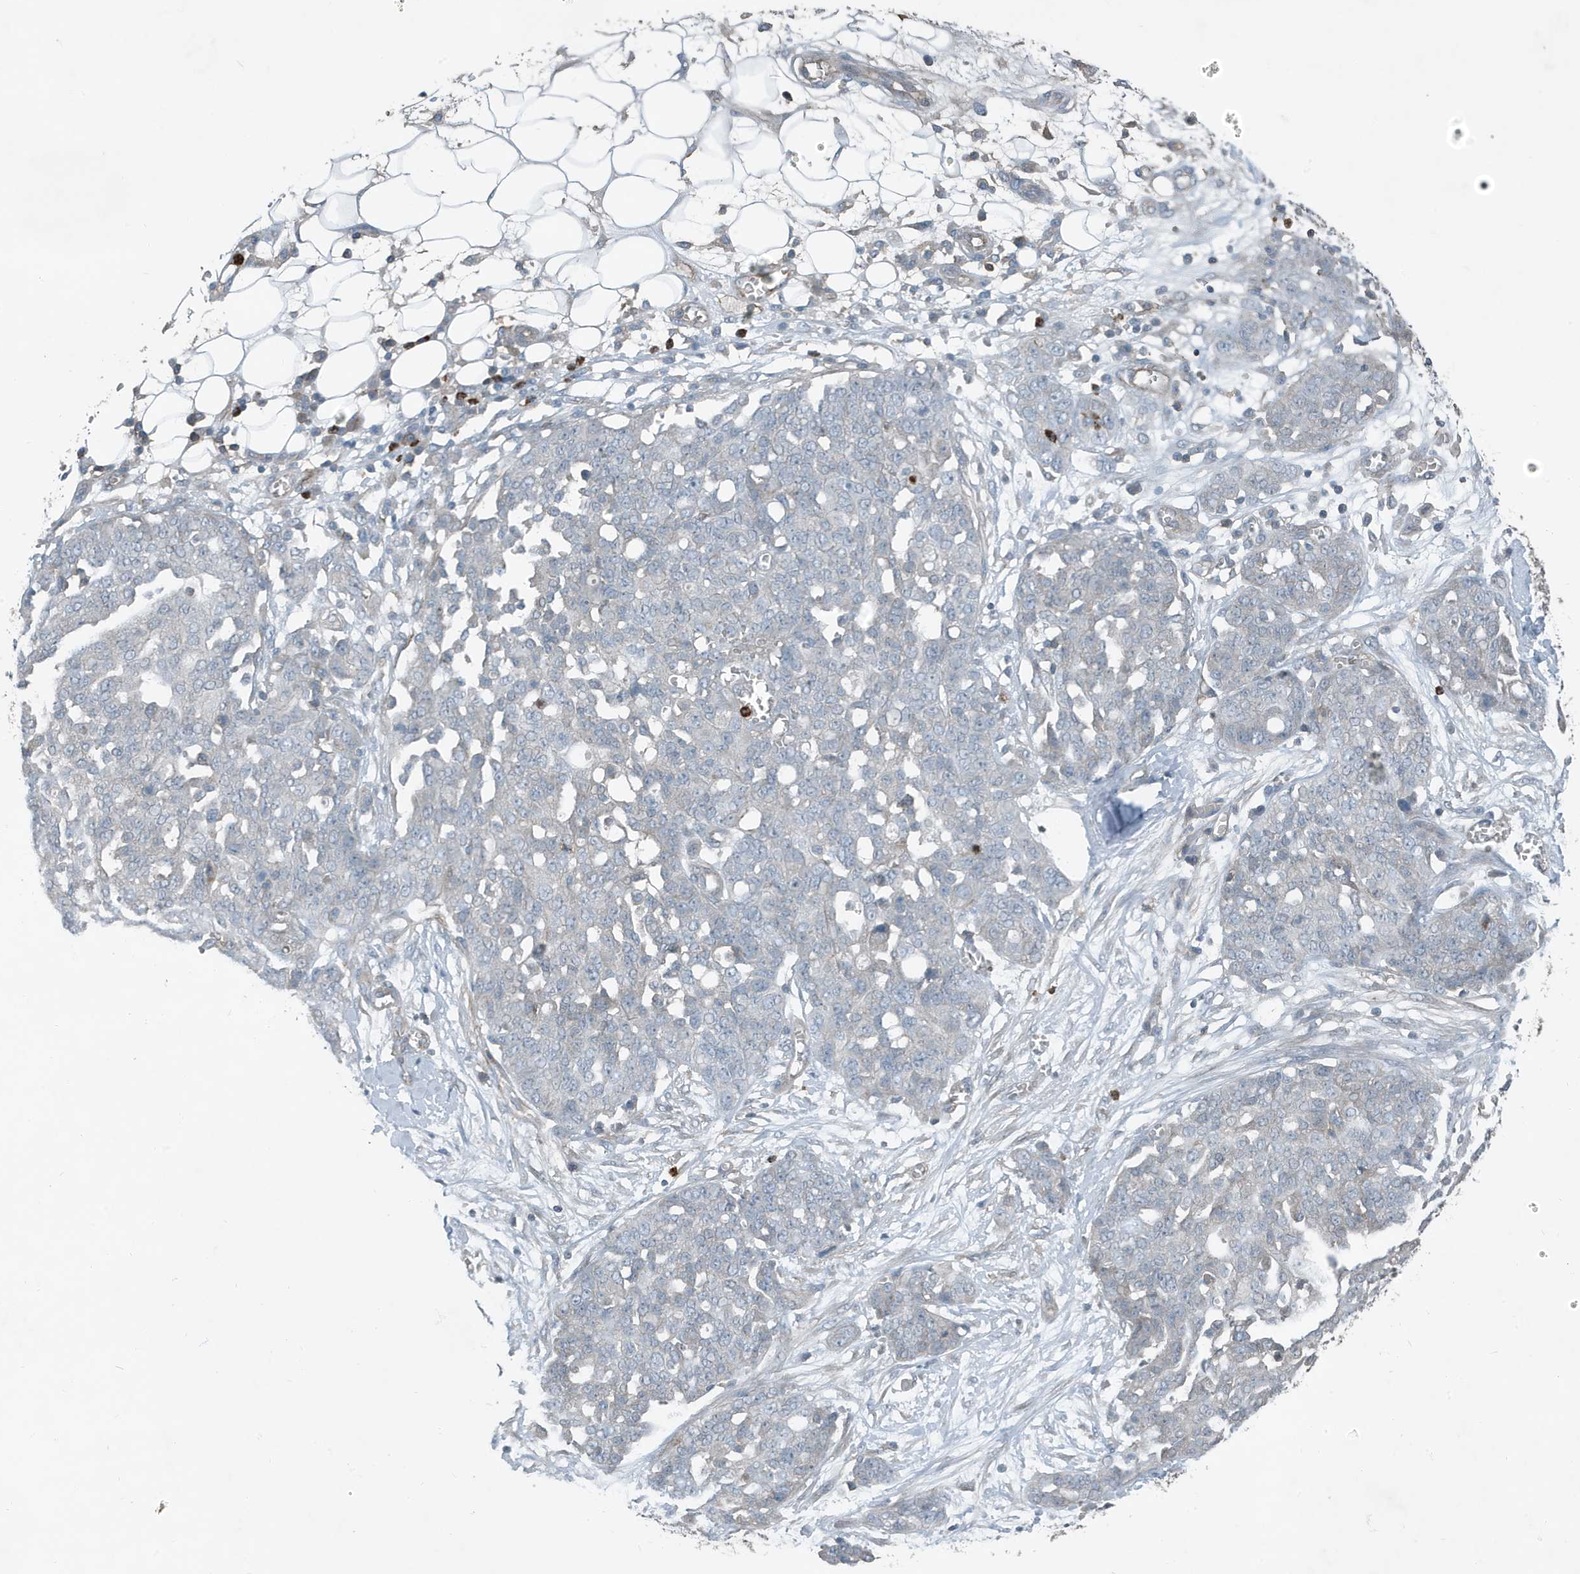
{"staining": {"intensity": "negative", "quantity": "none", "location": "none"}, "tissue": "ovarian cancer", "cell_type": "Tumor cells", "image_type": "cancer", "snomed": [{"axis": "morphology", "description": "Cystadenocarcinoma, serous, NOS"}, {"axis": "topography", "description": "Soft tissue"}, {"axis": "topography", "description": "Ovary"}], "caption": "IHC micrograph of neoplastic tissue: ovarian serous cystadenocarcinoma stained with DAB exhibits no significant protein expression in tumor cells. (DAB IHC visualized using brightfield microscopy, high magnification).", "gene": "DAPP1", "patient": {"sex": "female", "age": 57}}